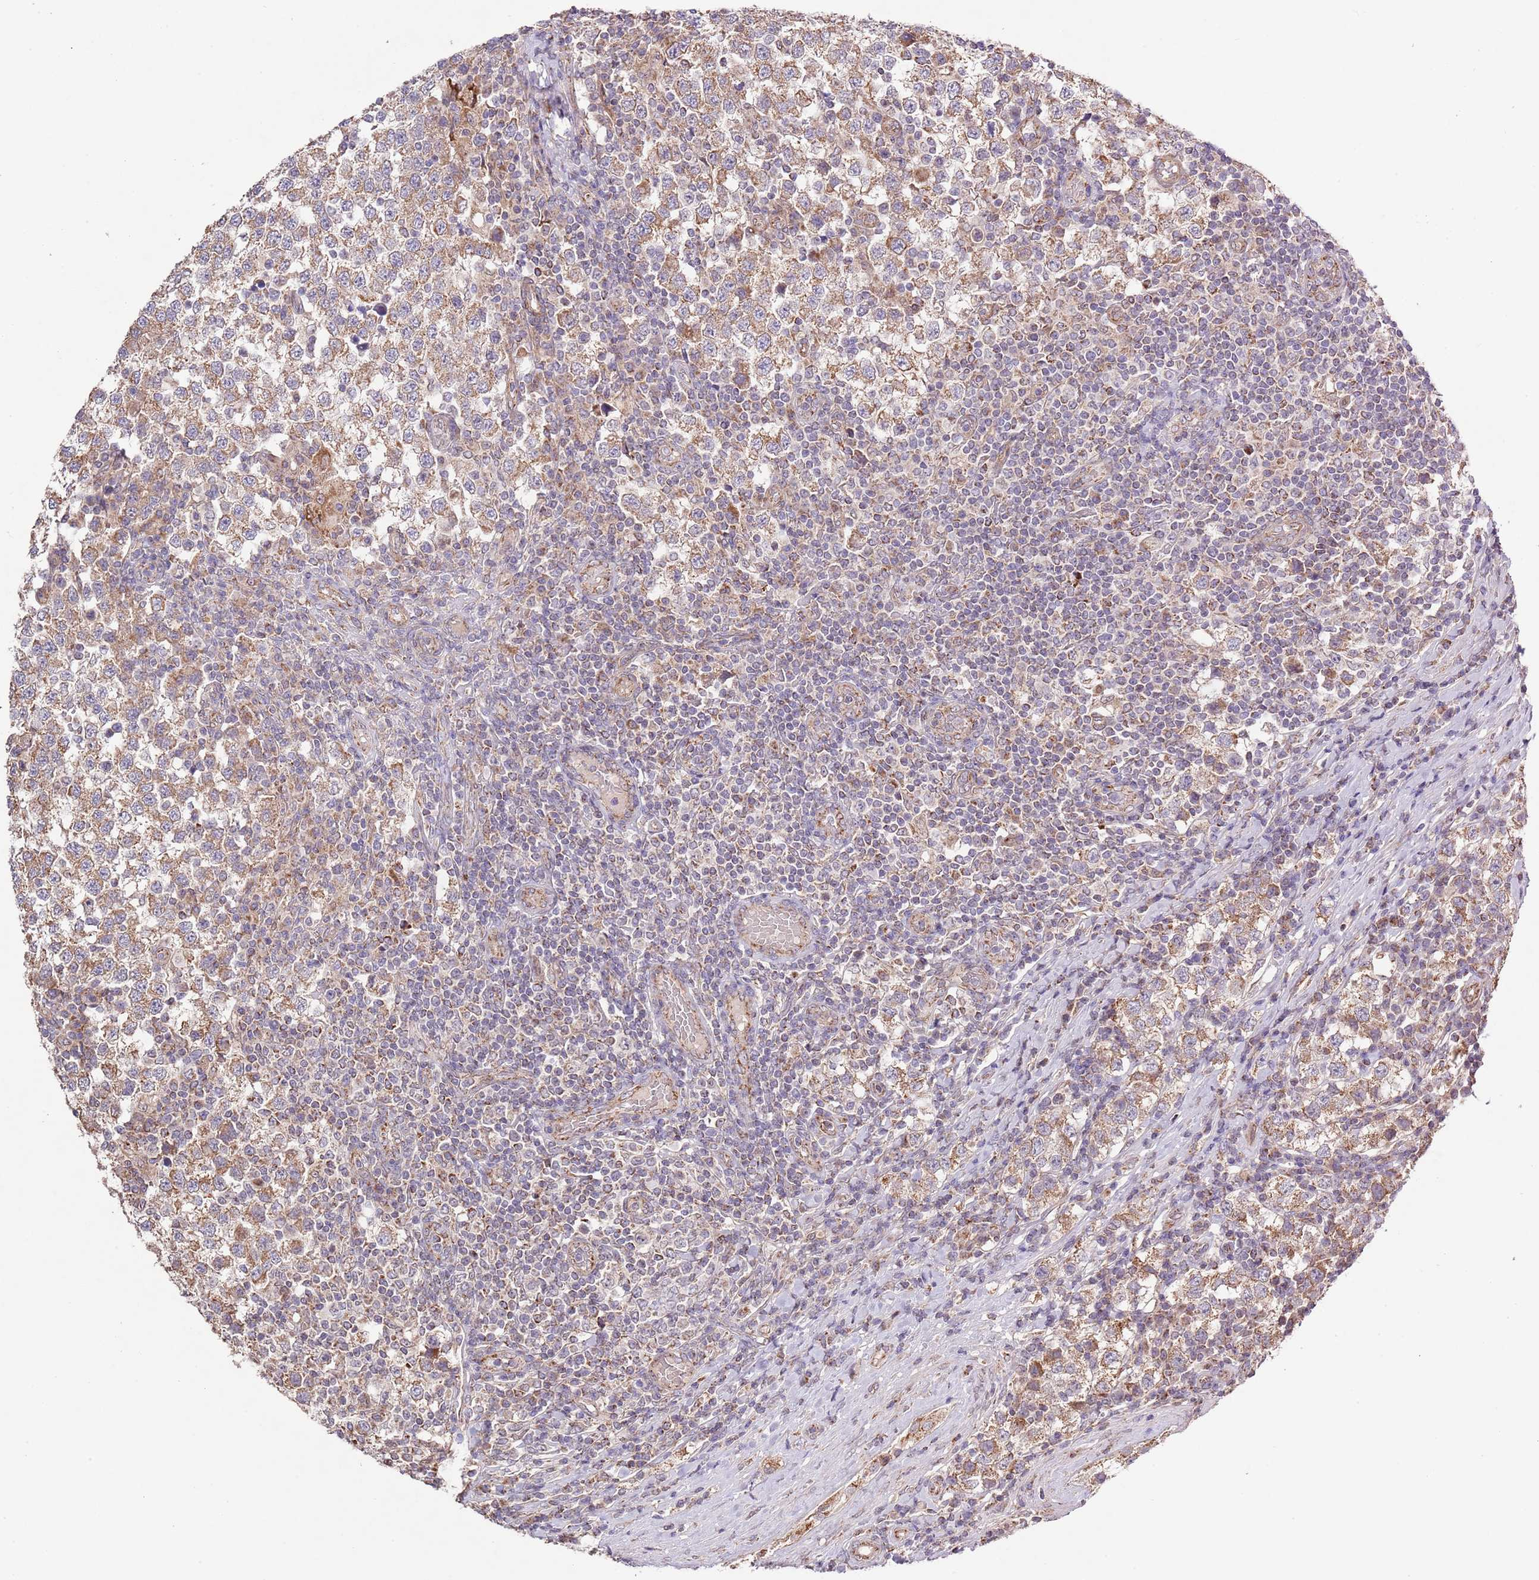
{"staining": {"intensity": "moderate", "quantity": ">75%", "location": "cytoplasmic/membranous"}, "tissue": "testis cancer", "cell_type": "Tumor cells", "image_type": "cancer", "snomed": [{"axis": "morphology", "description": "Seminoma, NOS"}, {"axis": "topography", "description": "Testis"}], "caption": "A brown stain highlights moderate cytoplasmic/membranous staining of a protein in seminoma (testis) tumor cells.", "gene": "IVD", "patient": {"sex": "male", "age": 34}}